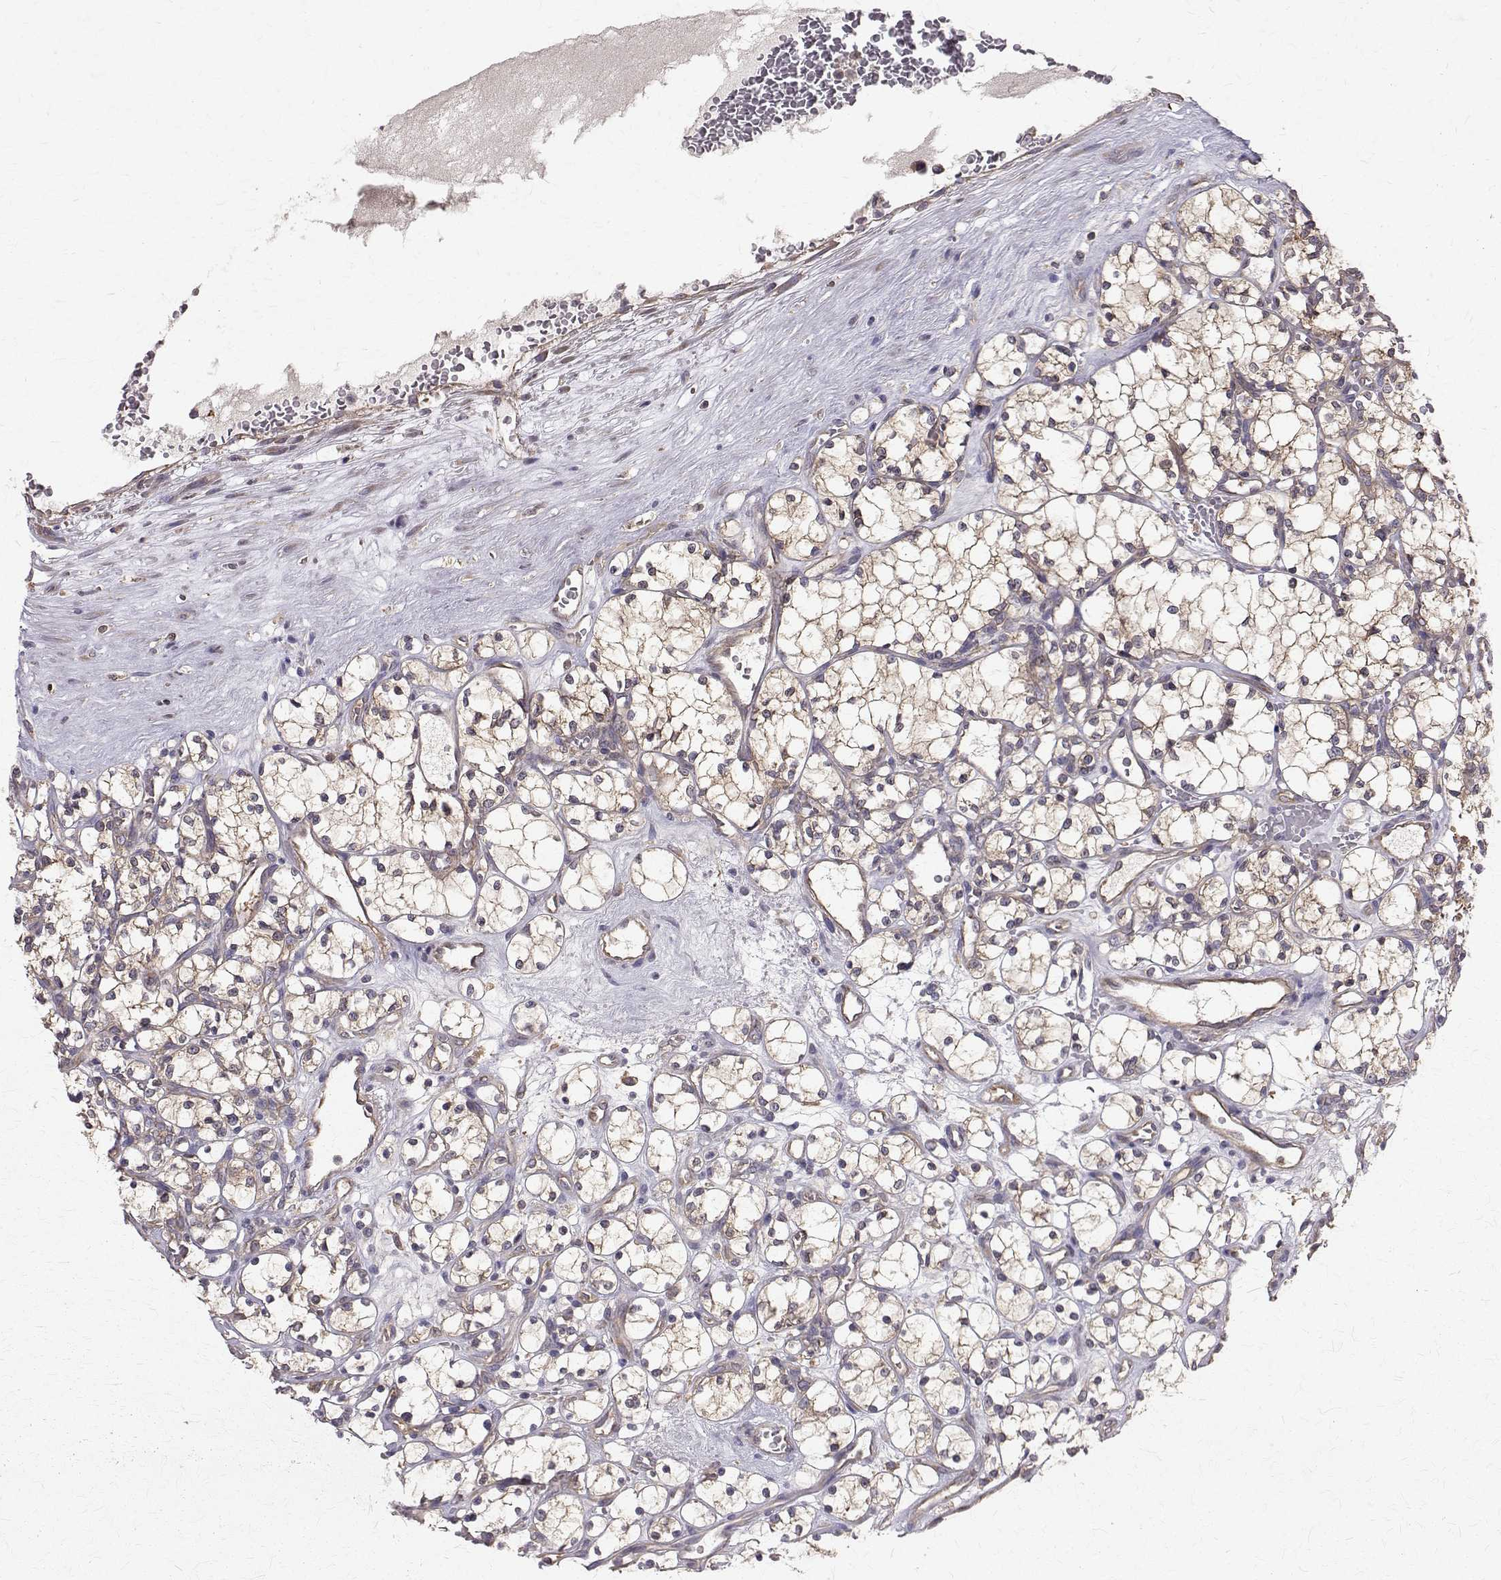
{"staining": {"intensity": "weak", "quantity": ">75%", "location": "cytoplasmic/membranous"}, "tissue": "renal cancer", "cell_type": "Tumor cells", "image_type": "cancer", "snomed": [{"axis": "morphology", "description": "Adenocarcinoma, NOS"}, {"axis": "topography", "description": "Kidney"}], "caption": "Protein staining by IHC exhibits weak cytoplasmic/membranous staining in about >75% of tumor cells in adenocarcinoma (renal).", "gene": "FARSB", "patient": {"sex": "female", "age": 69}}